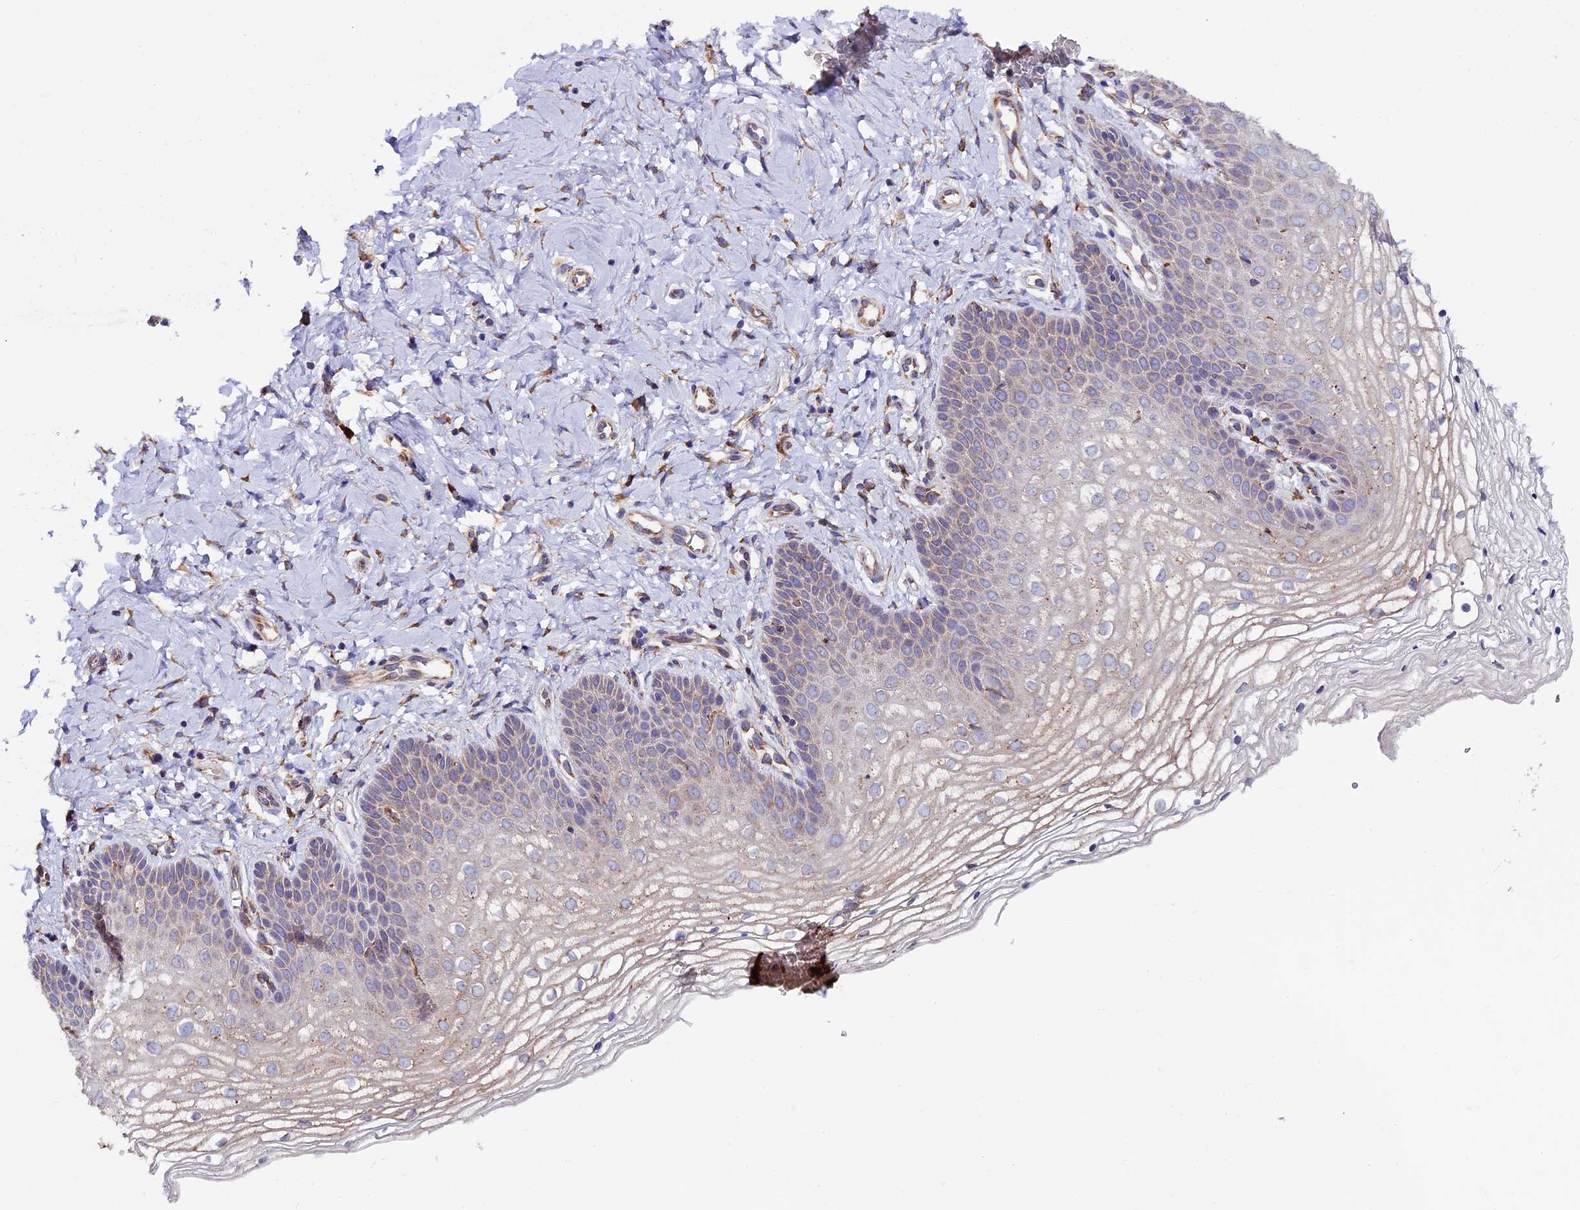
{"staining": {"intensity": "moderate", "quantity": "<25%", "location": "cytoplasmic/membranous"}, "tissue": "vagina", "cell_type": "Squamous epithelial cells", "image_type": "normal", "snomed": [{"axis": "morphology", "description": "Normal tissue, NOS"}, {"axis": "topography", "description": "Vagina"}], "caption": "IHC image of normal vagina stained for a protein (brown), which demonstrates low levels of moderate cytoplasmic/membranous staining in about <25% of squamous epithelial cells.", "gene": "BTBD3", "patient": {"sex": "female", "age": 68}}